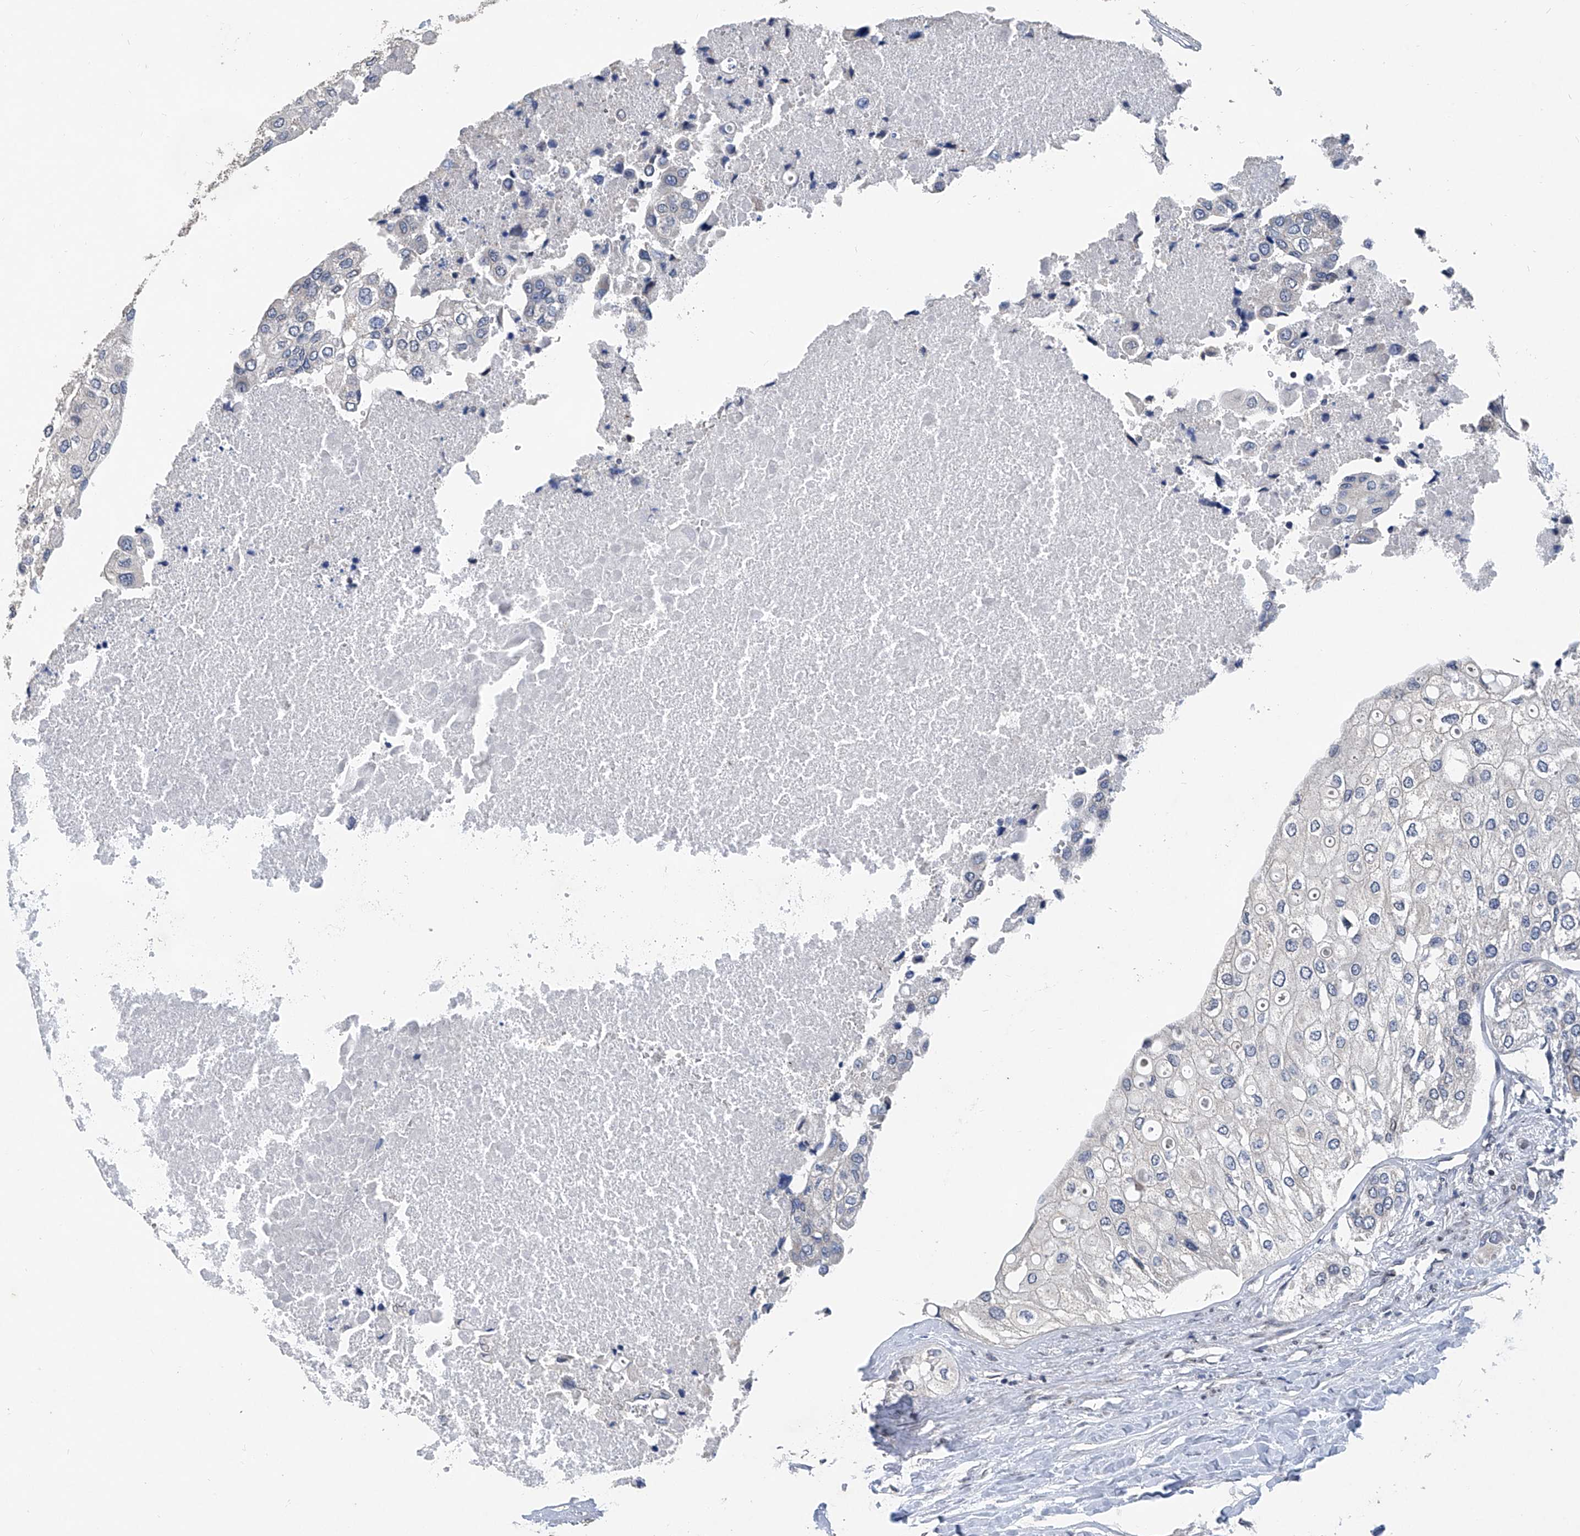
{"staining": {"intensity": "negative", "quantity": "none", "location": "none"}, "tissue": "urothelial cancer", "cell_type": "Tumor cells", "image_type": "cancer", "snomed": [{"axis": "morphology", "description": "Urothelial carcinoma, High grade"}, {"axis": "topography", "description": "Urinary bladder"}], "caption": "Urothelial cancer was stained to show a protein in brown. There is no significant expression in tumor cells.", "gene": "BCKDHB", "patient": {"sex": "male", "age": 64}}